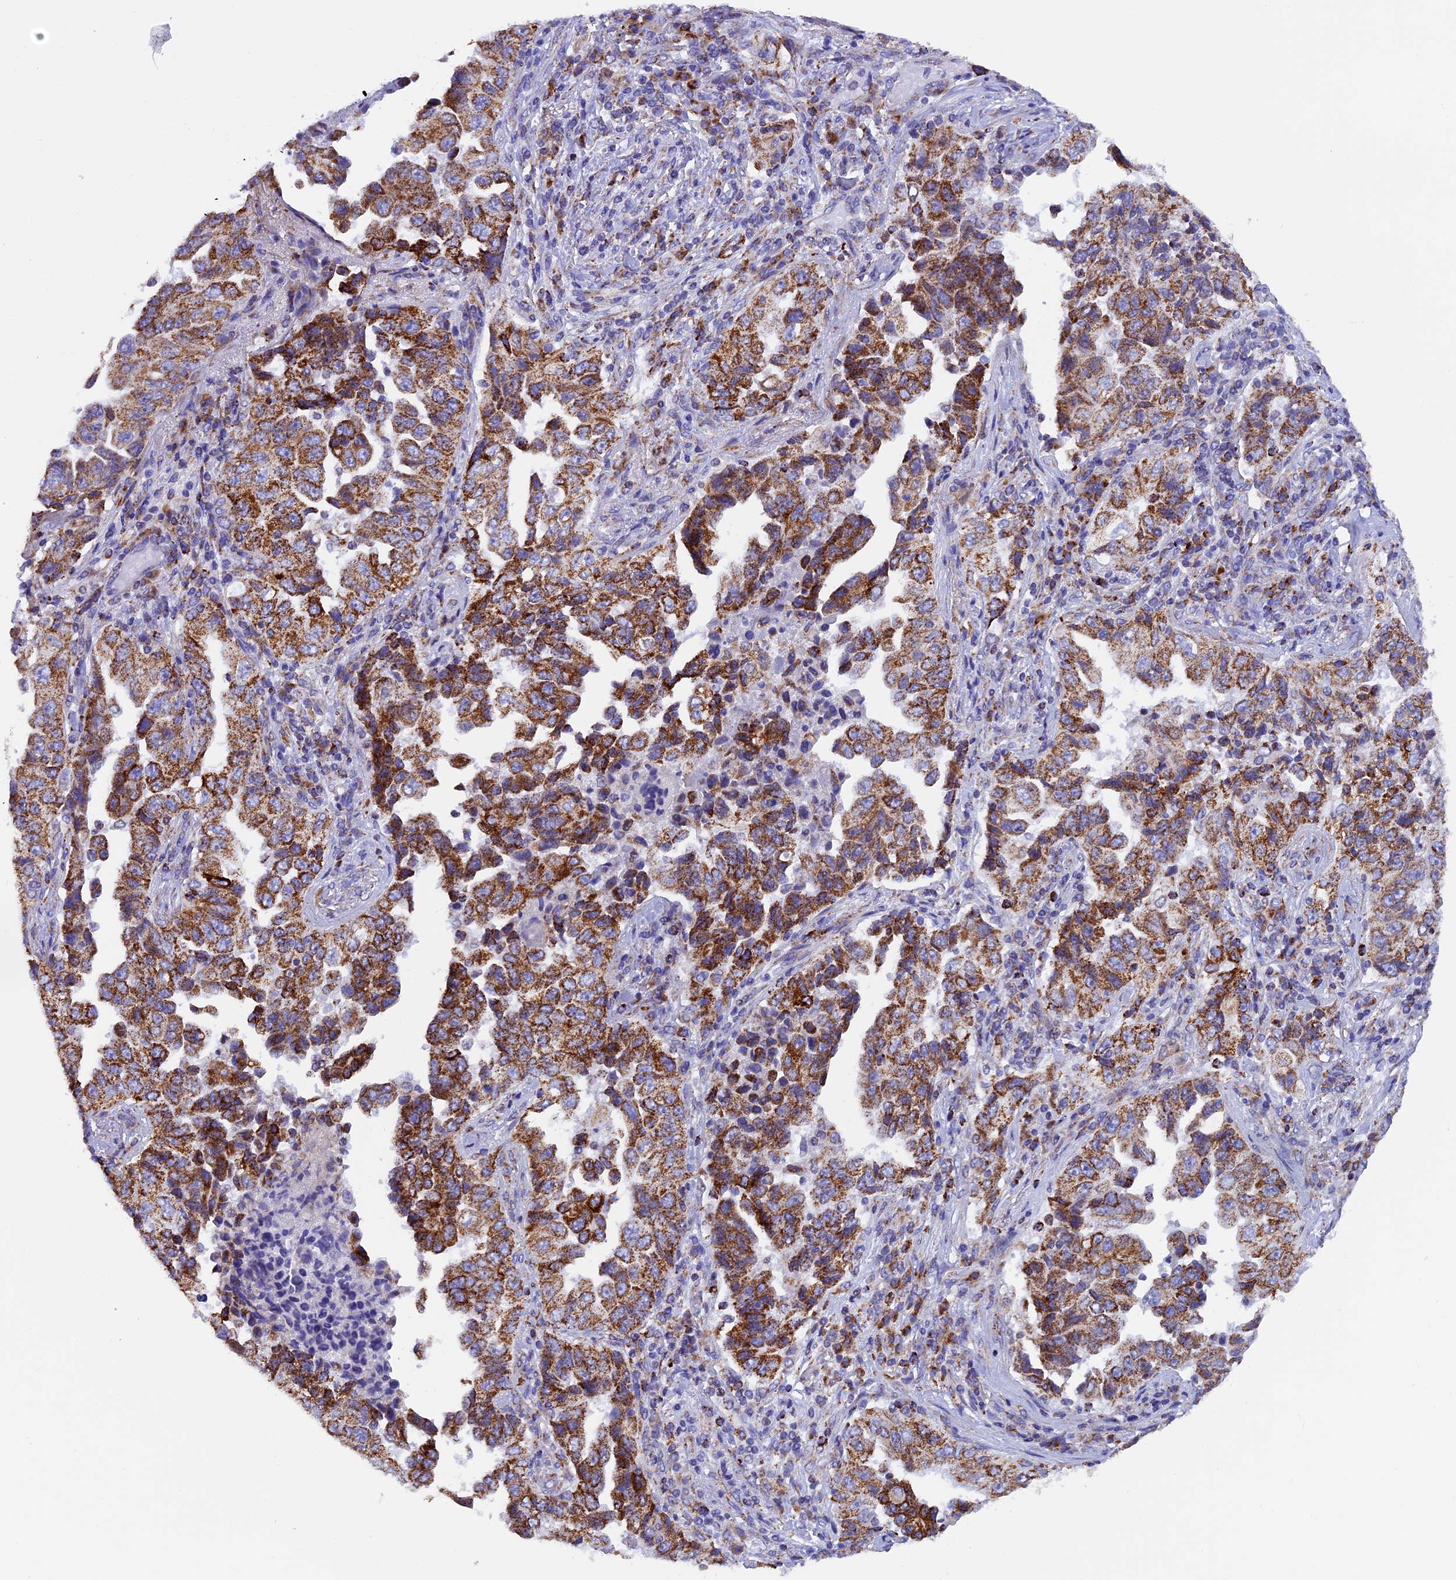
{"staining": {"intensity": "strong", "quantity": "25%-75%", "location": "cytoplasmic/membranous"}, "tissue": "lung cancer", "cell_type": "Tumor cells", "image_type": "cancer", "snomed": [{"axis": "morphology", "description": "Adenocarcinoma, NOS"}, {"axis": "topography", "description": "Lung"}], "caption": "Immunohistochemical staining of human lung adenocarcinoma demonstrates high levels of strong cytoplasmic/membranous expression in about 25%-75% of tumor cells.", "gene": "SLC8B1", "patient": {"sex": "female", "age": 51}}